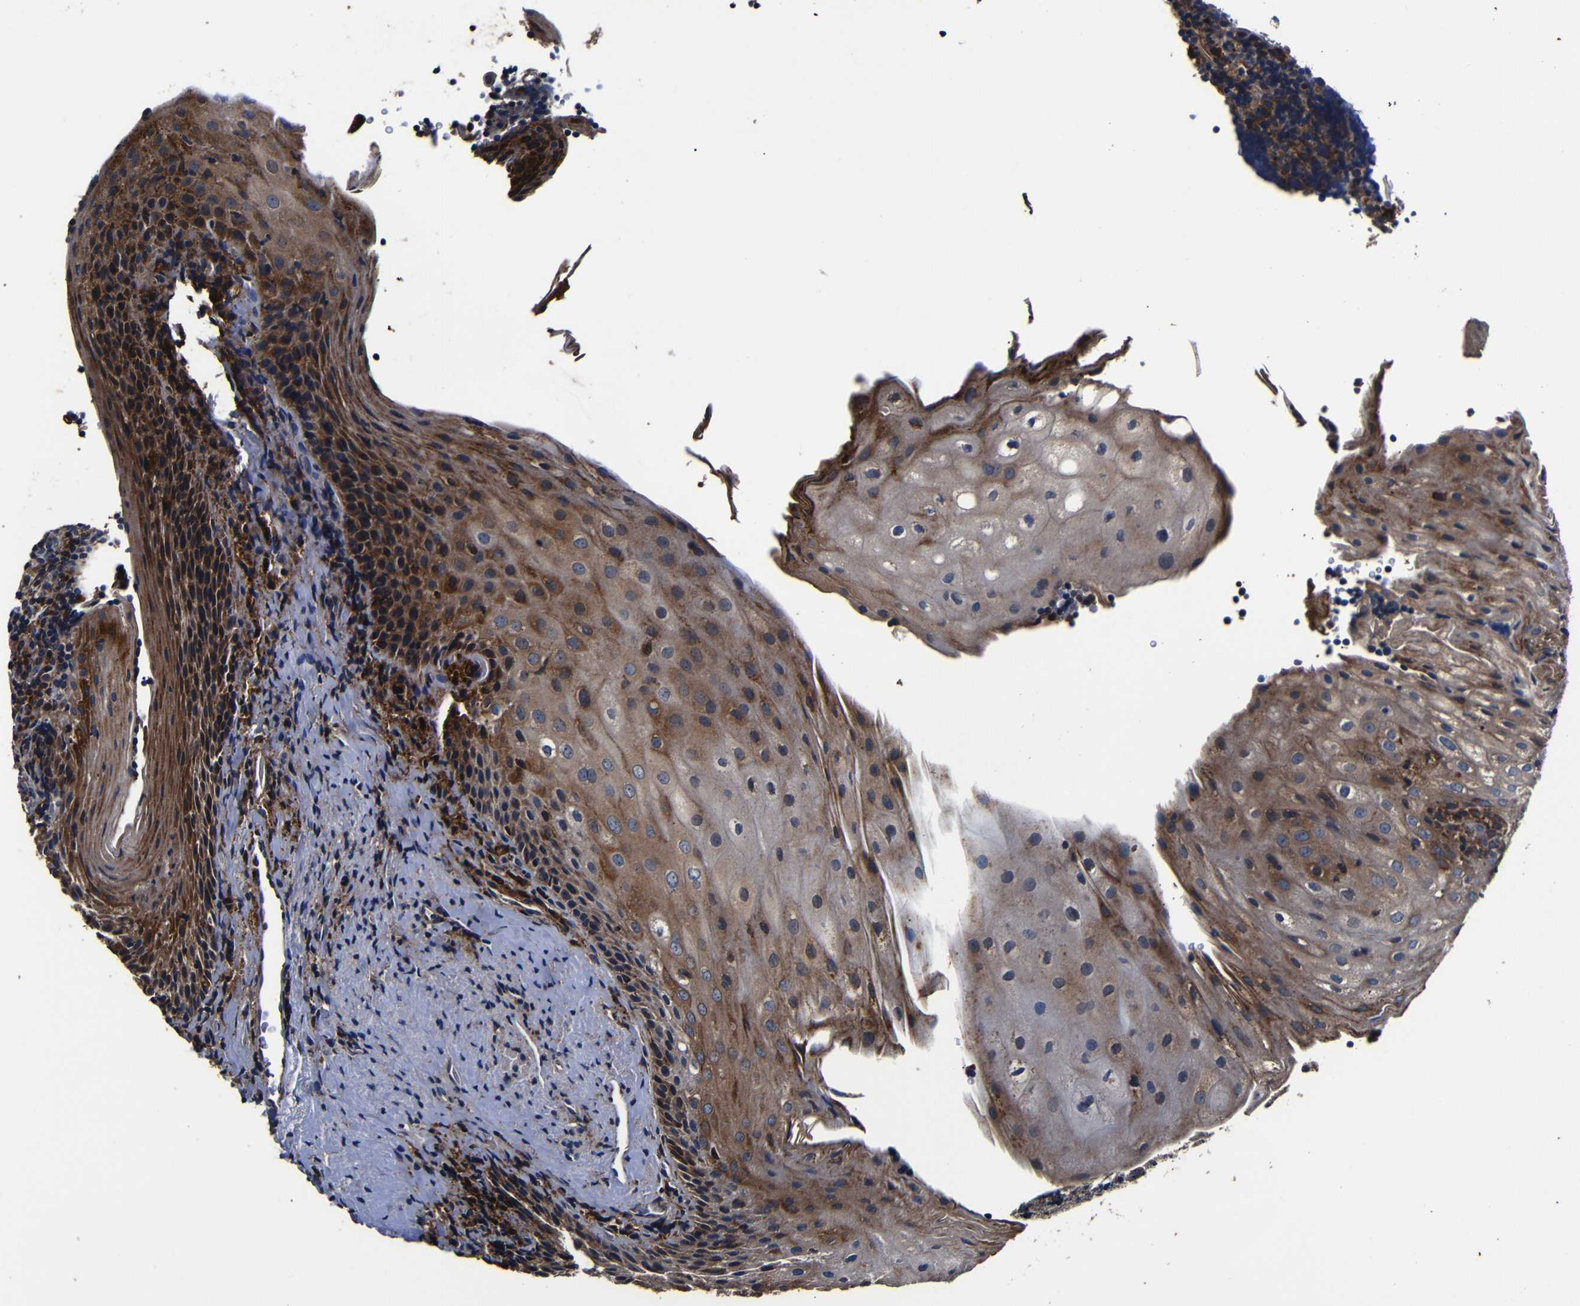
{"staining": {"intensity": "strong", "quantity": "<25%", "location": "cytoplasmic/membranous"}, "tissue": "tonsil", "cell_type": "Germinal center cells", "image_type": "normal", "snomed": [{"axis": "morphology", "description": "Normal tissue, NOS"}, {"axis": "topography", "description": "Tonsil"}], "caption": "The immunohistochemical stain labels strong cytoplasmic/membranous positivity in germinal center cells of unremarkable tonsil. (brown staining indicates protein expression, while blue staining denotes nuclei).", "gene": "SCN9A", "patient": {"sex": "male", "age": 37}}